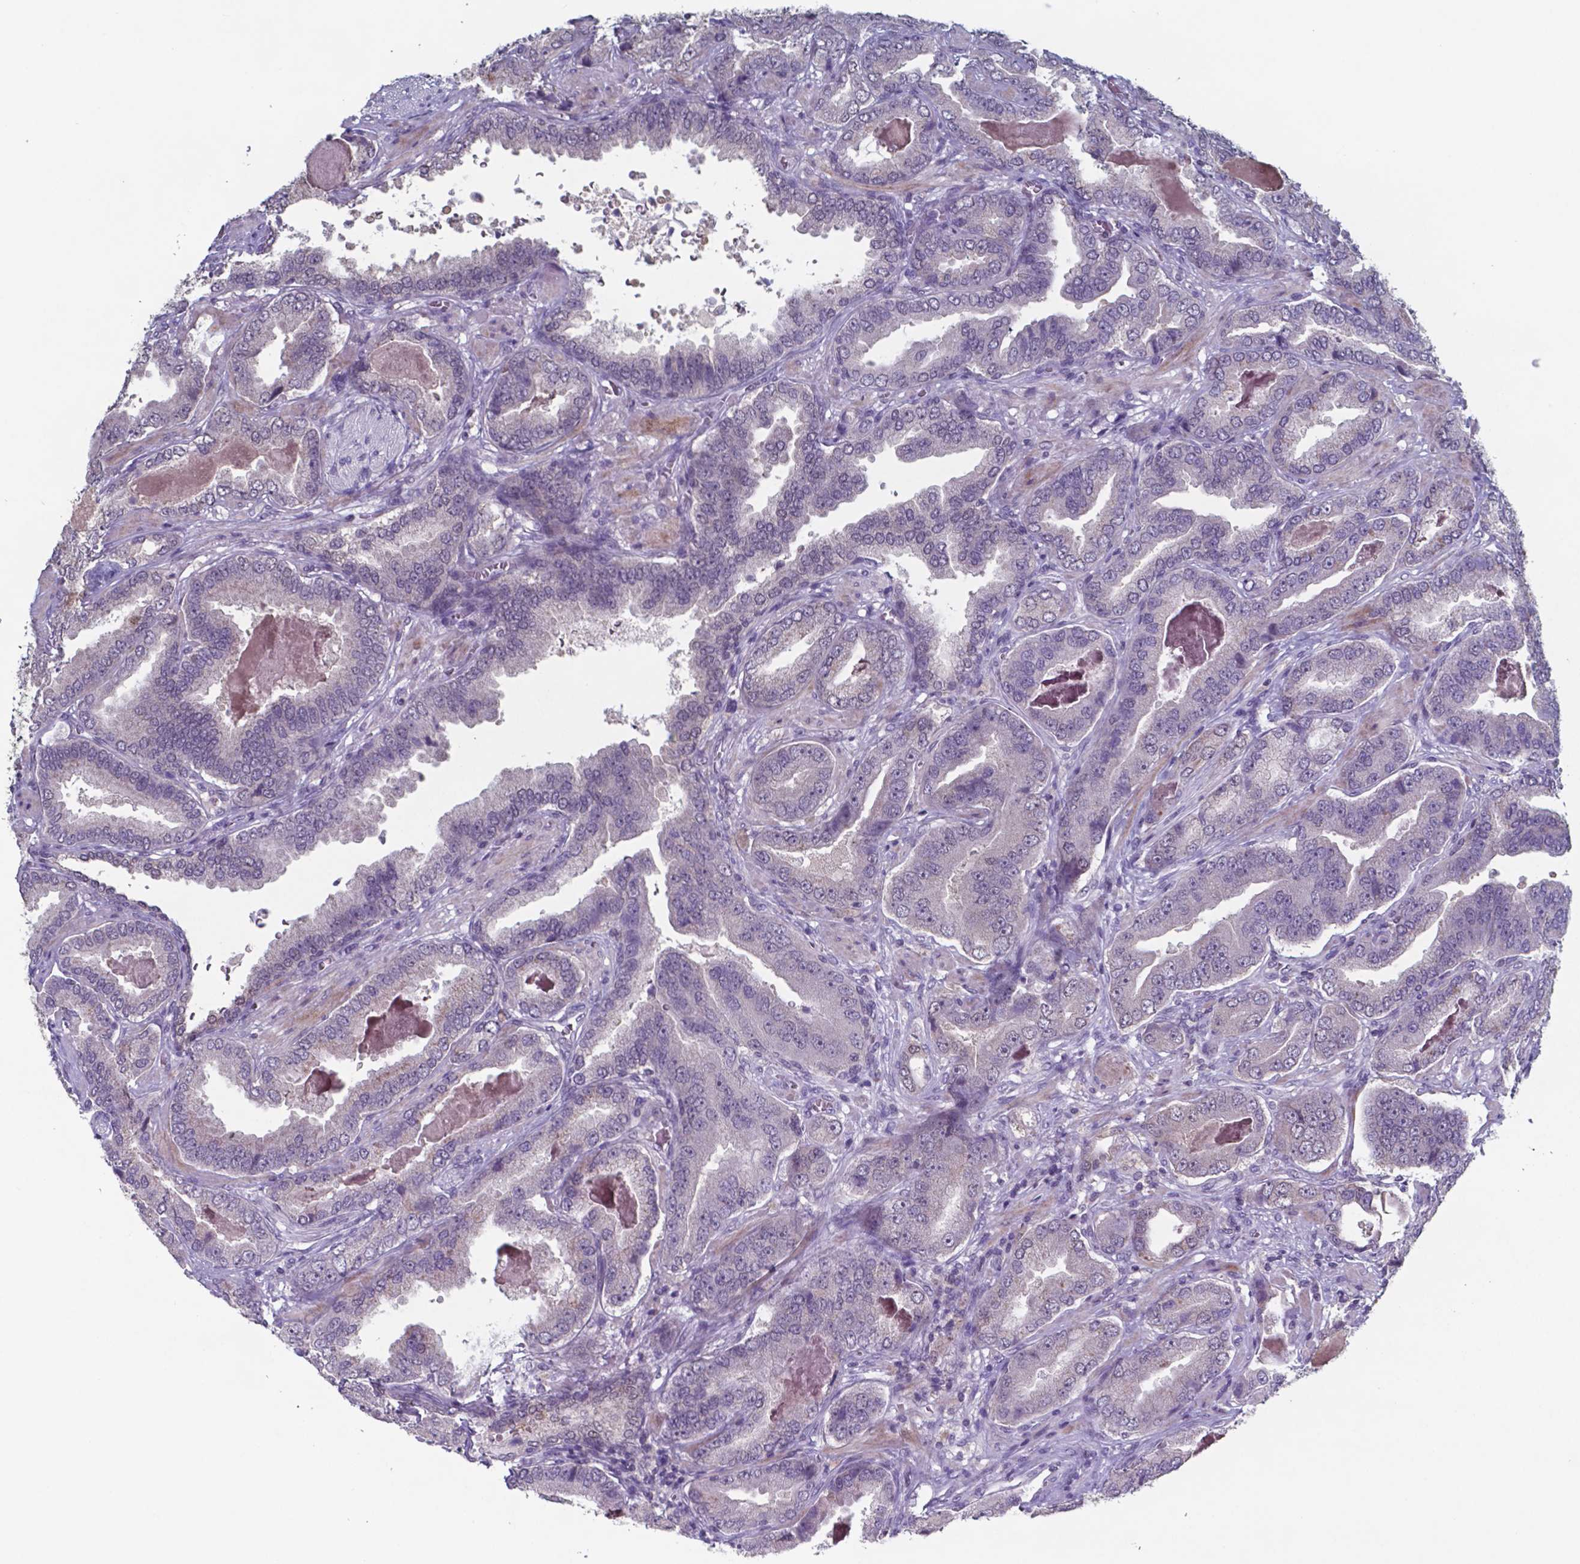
{"staining": {"intensity": "negative", "quantity": "none", "location": "none"}, "tissue": "prostate cancer", "cell_type": "Tumor cells", "image_type": "cancer", "snomed": [{"axis": "morphology", "description": "Adenocarcinoma, NOS"}, {"axis": "topography", "description": "Prostate"}], "caption": "This photomicrograph is of prostate cancer (adenocarcinoma) stained with immunohistochemistry (IHC) to label a protein in brown with the nuclei are counter-stained blue. There is no expression in tumor cells.", "gene": "TDP2", "patient": {"sex": "male", "age": 64}}